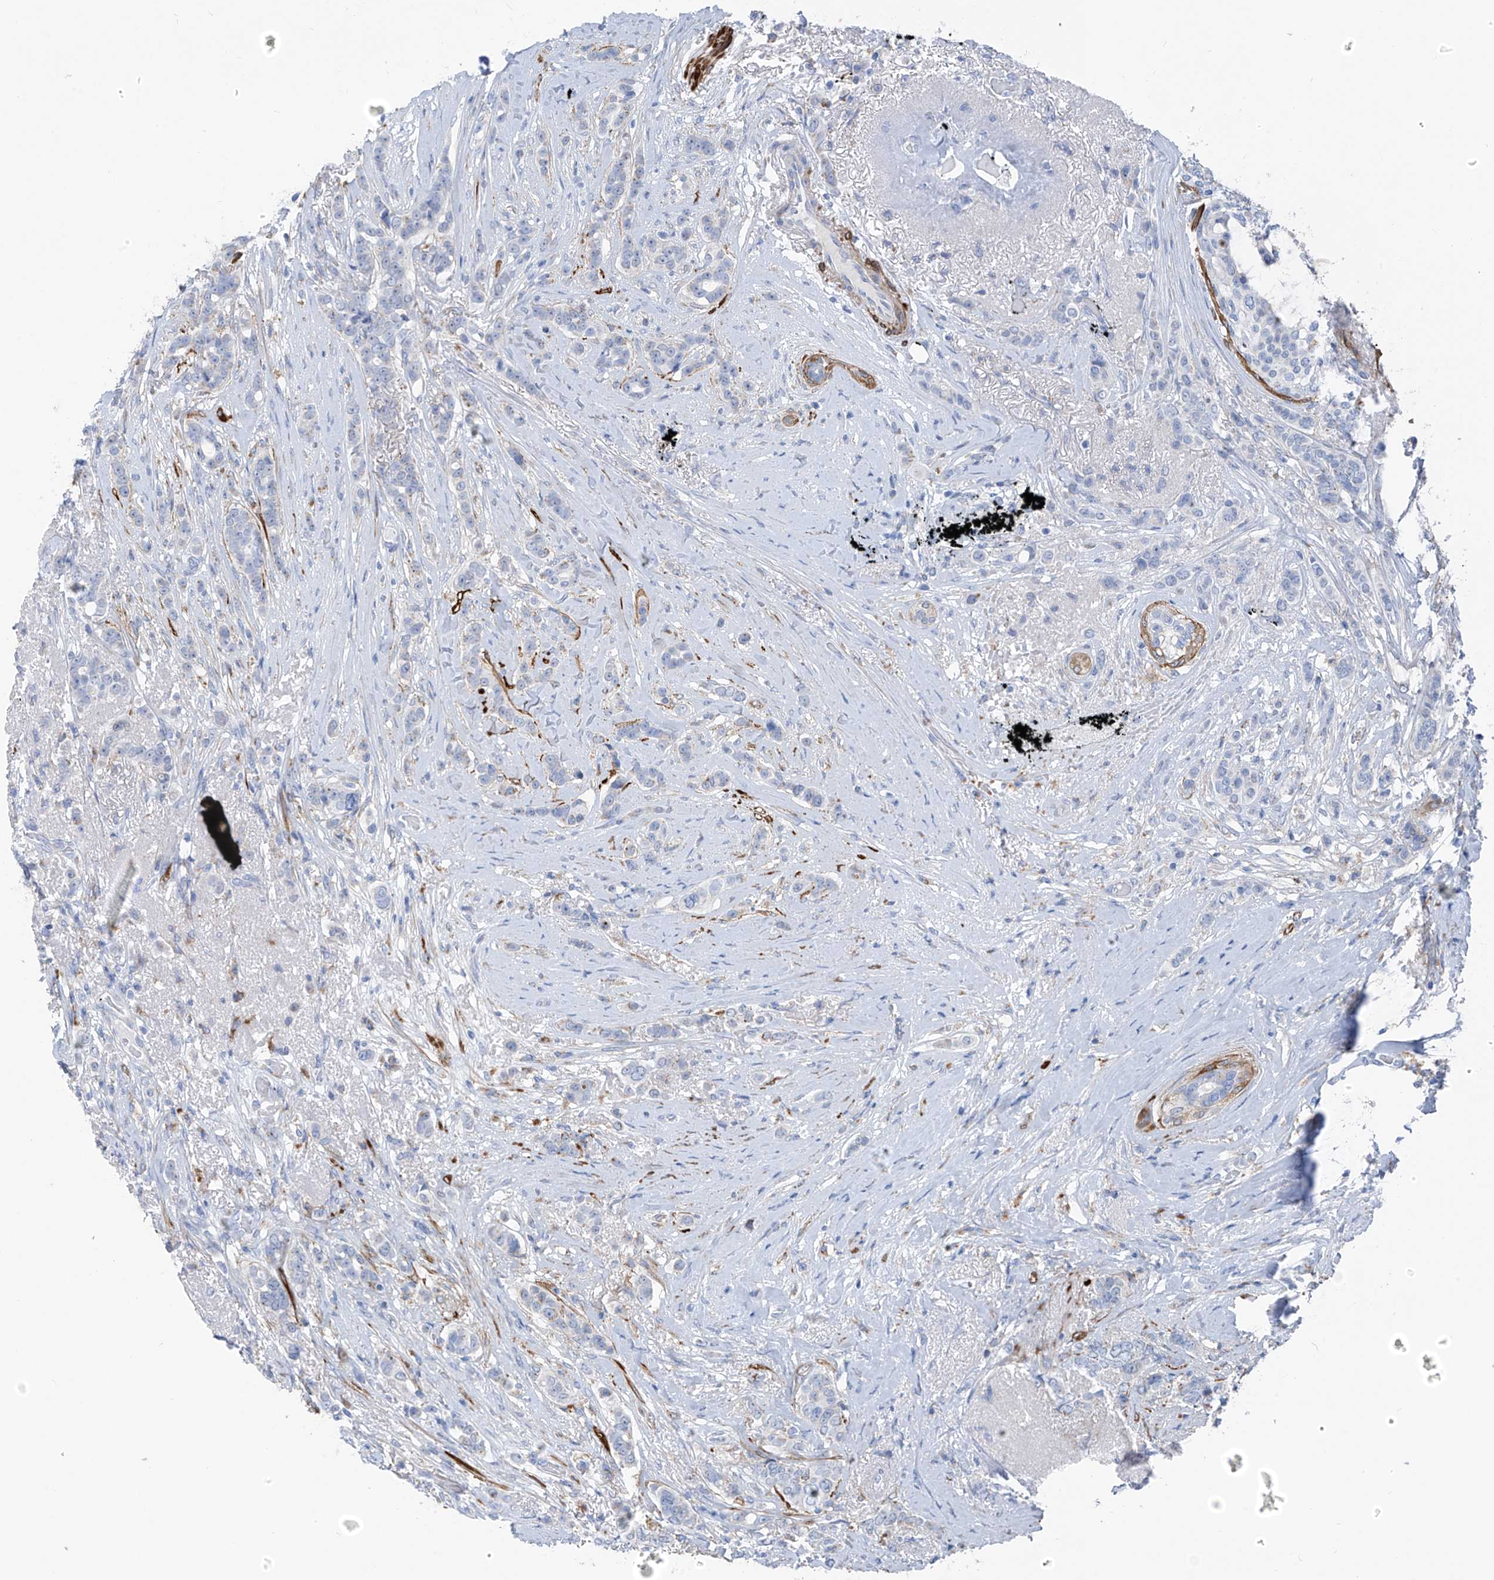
{"staining": {"intensity": "negative", "quantity": "none", "location": "none"}, "tissue": "breast cancer", "cell_type": "Tumor cells", "image_type": "cancer", "snomed": [{"axis": "morphology", "description": "Lobular carcinoma"}, {"axis": "topography", "description": "Breast"}], "caption": "The histopathology image exhibits no significant positivity in tumor cells of lobular carcinoma (breast). The staining is performed using DAB brown chromogen with nuclei counter-stained in using hematoxylin.", "gene": "GLMP", "patient": {"sex": "female", "age": 51}}